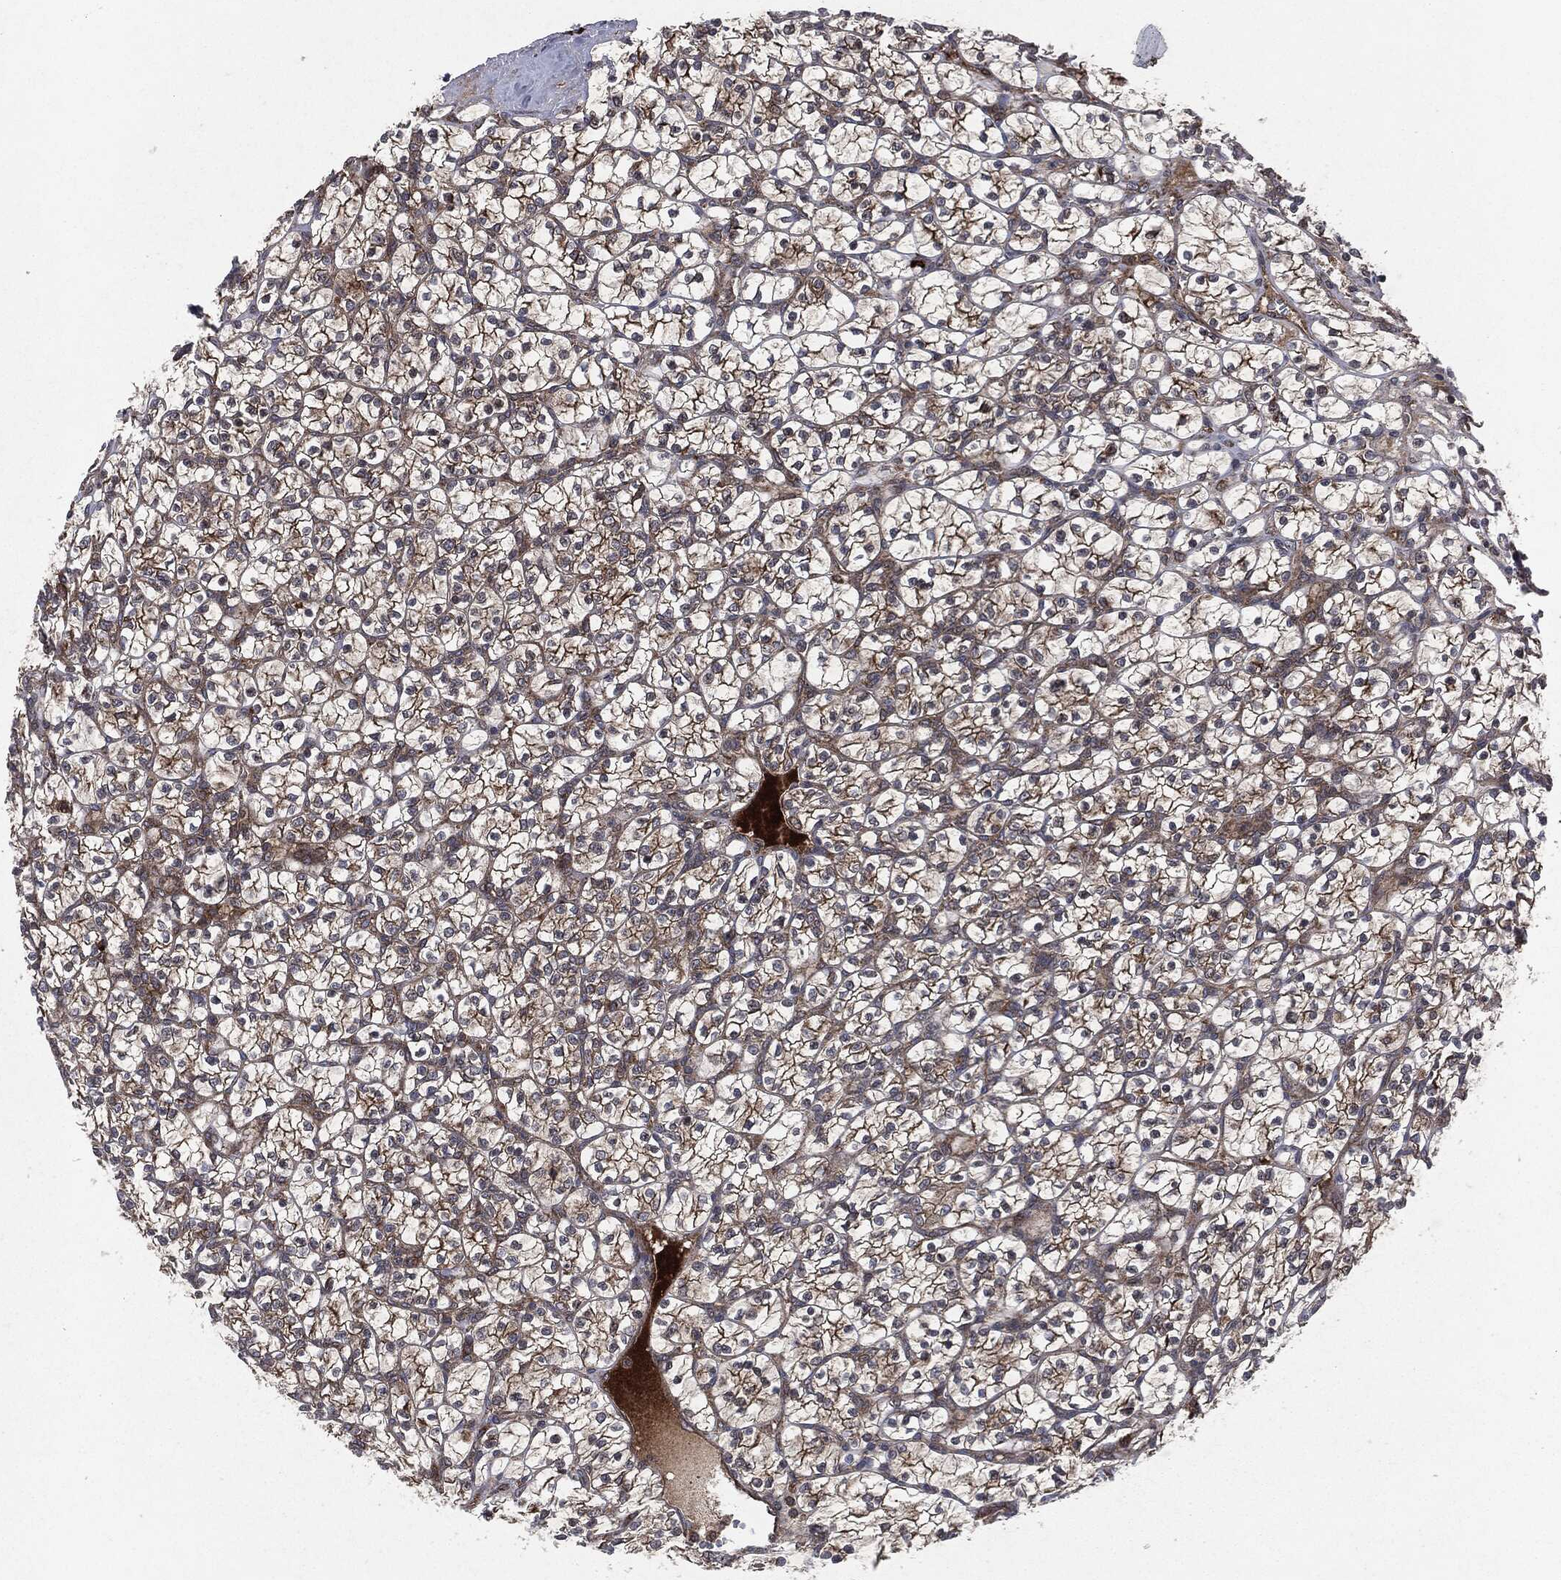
{"staining": {"intensity": "moderate", "quantity": "25%-75%", "location": "cytoplasmic/membranous"}, "tissue": "renal cancer", "cell_type": "Tumor cells", "image_type": "cancer", "snomed": [{"axis": "morphology", "description": "Adenocarcinoma, NOS"}, {"axis": "topography", "description": "Kidney"}], "caption": "Immunohistochemical staining of renal cancer (adenocarcinoma) reveals medium levels of moderate cytoplasmic/membranous protein staining in approximately 25%-75% of tumor cells.", "gene": "RAF1", "patient": {"sex": "female", "age": 89}}